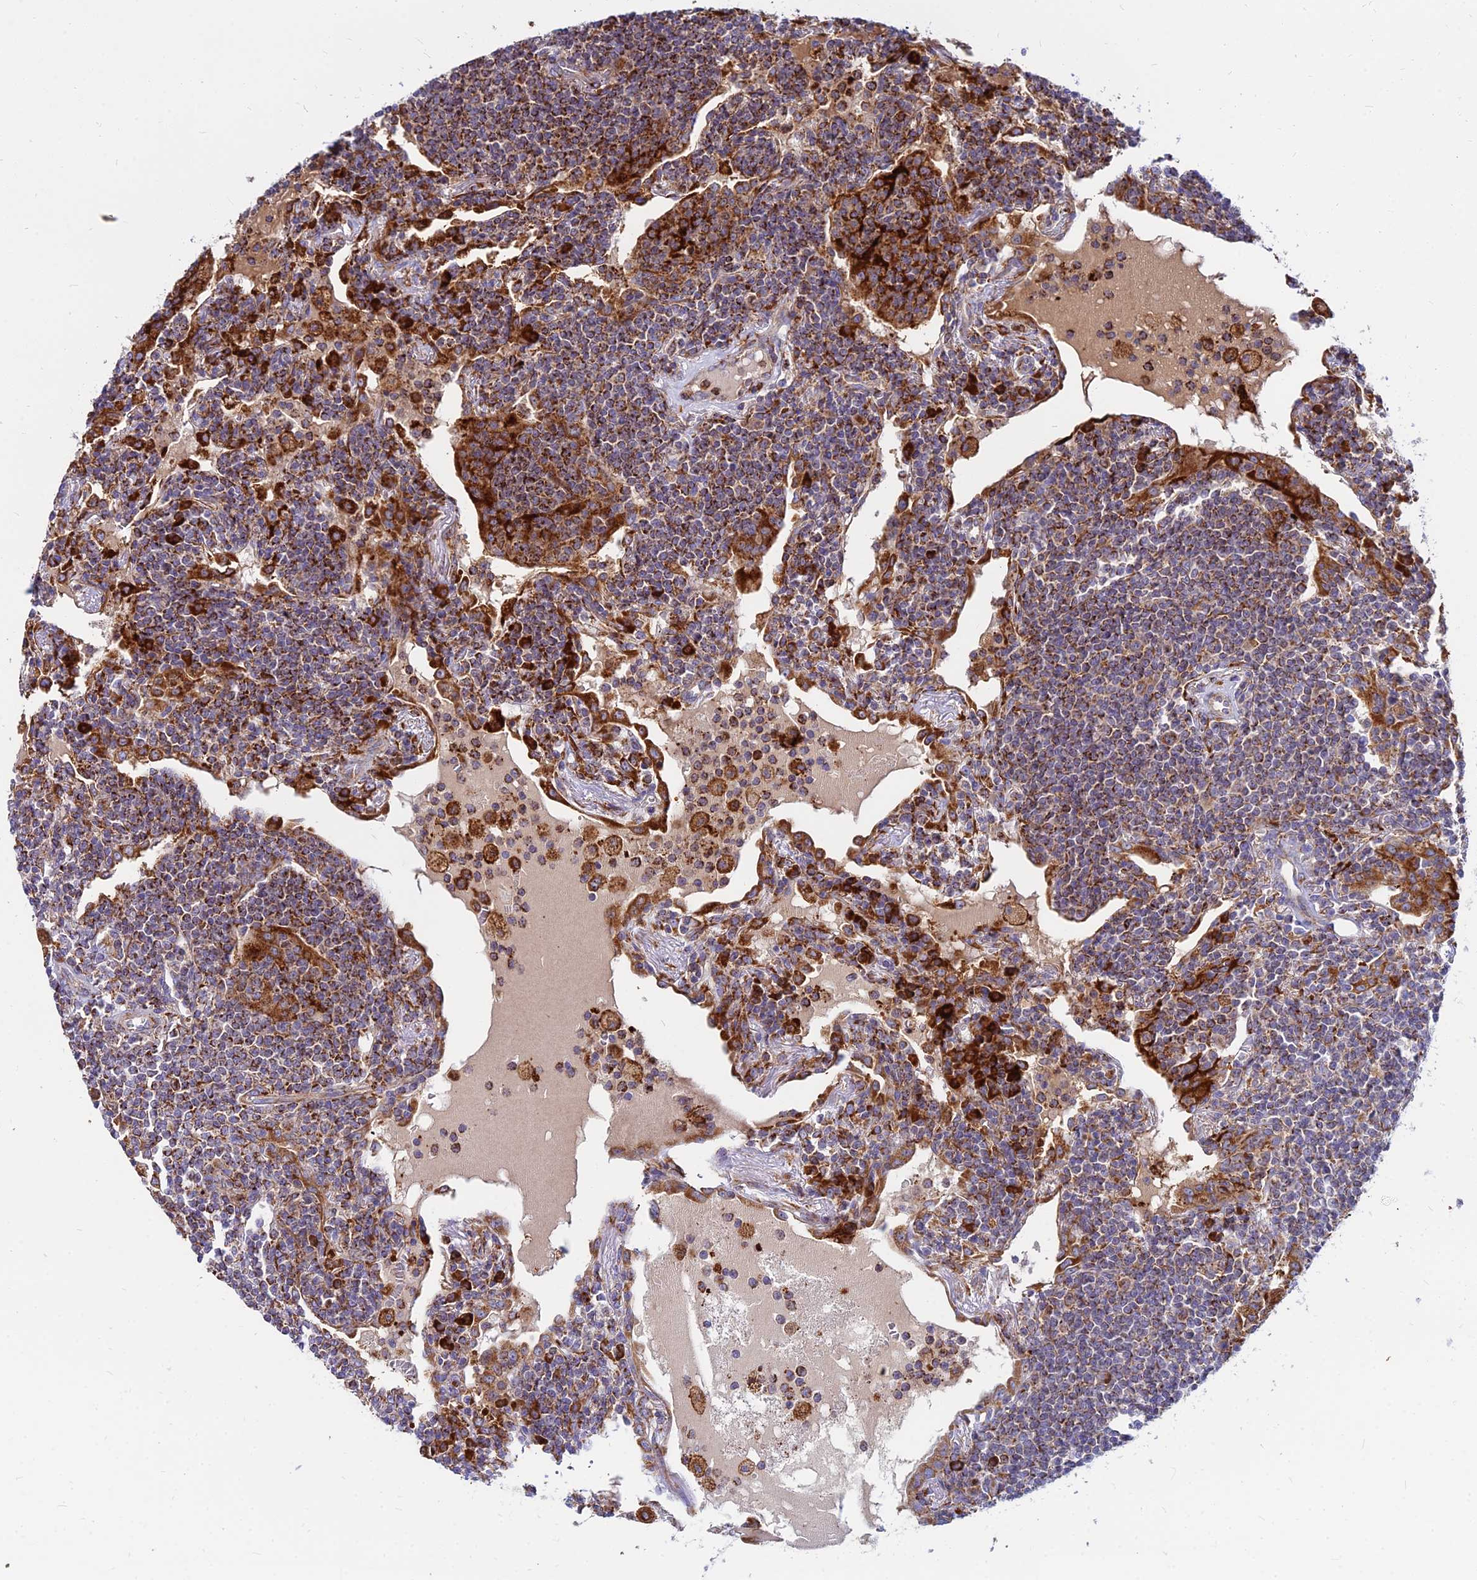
{"staining": {"intensity": "moderate", "quantity": ">75%", "location": "cytoplasmic/membranous"}, "tissue": "lymphoma", "cell_type": "Tumor cells", "image_type": "cancer", "snomed": [{"axis": "morphology", "description": "Malignant lymphoma, non-Hodgkin's type, Low grade"}, {"axis": "topography", "description": "Lung"}], "caption": "Low-grade malignant lymphoma, non-Hodgkin's type was stained to show a protein in brown. There is medium levels of moderate cytoplasmic/membranous staining in approximately >75% of tumor cells. Immunohistochemistry stains the protein of interest in brown and the nuclei are stained blue.", "gene": "CCT6B", "patient": {"sex": "female", "age": 71}}